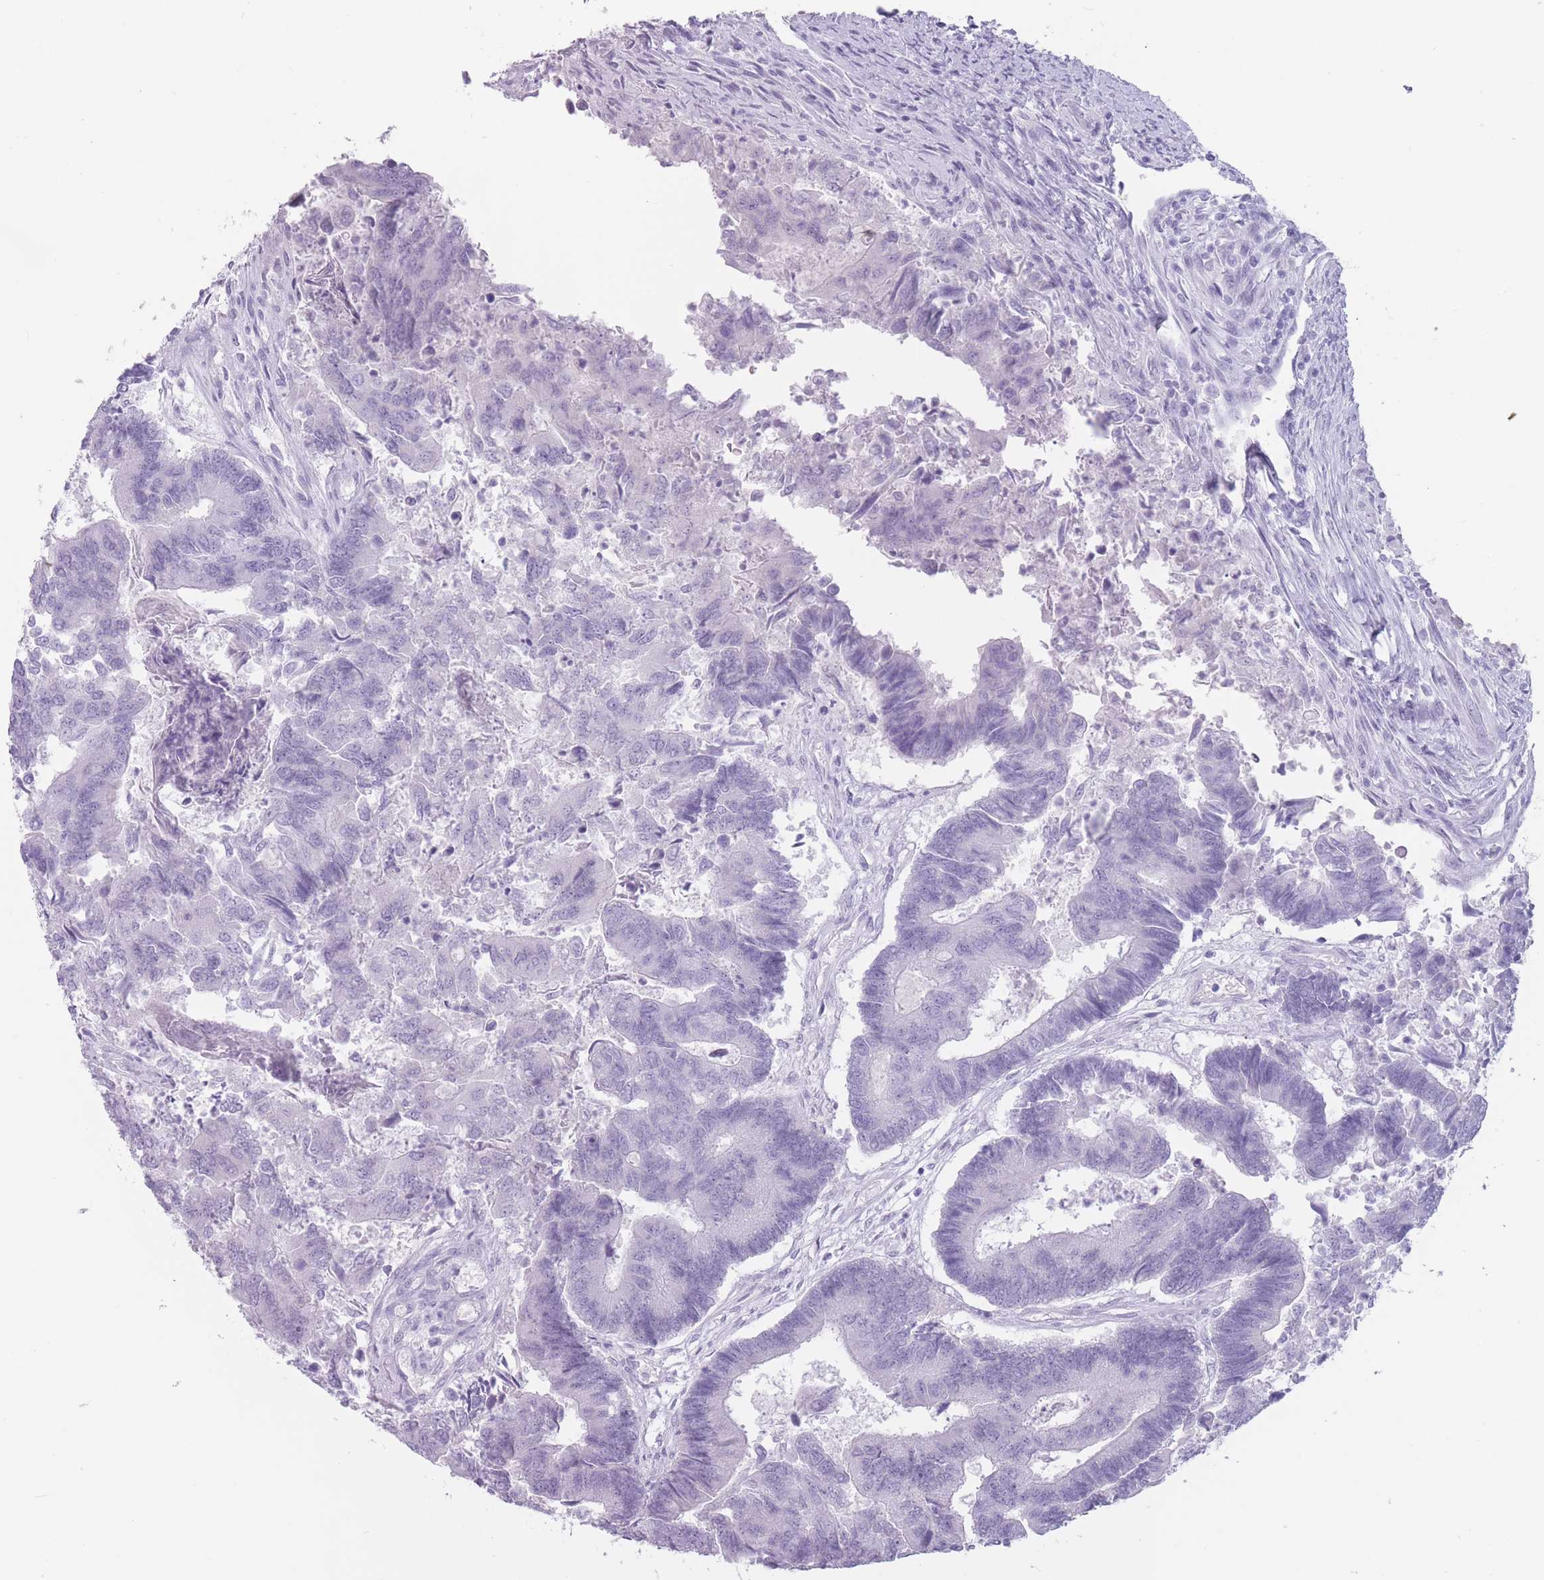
{"staining": {"intensity": "negative", "quantity": "none", "location": "none"}, "tissue": "colorectal cancer", "cell_type": "Tumor cells", "image_type": "cancer", "snomed": [{"axis": "morphology", "description": "Adenocarcinoma, NOS"}, {"axis": "topography", "description": "Colon"}], "caption": "There is no significant staining in tumor cells of adenocarcinoma (colorectal).", "gene": "PNMA3", "patient": {"sex": "female", "age": 67}}